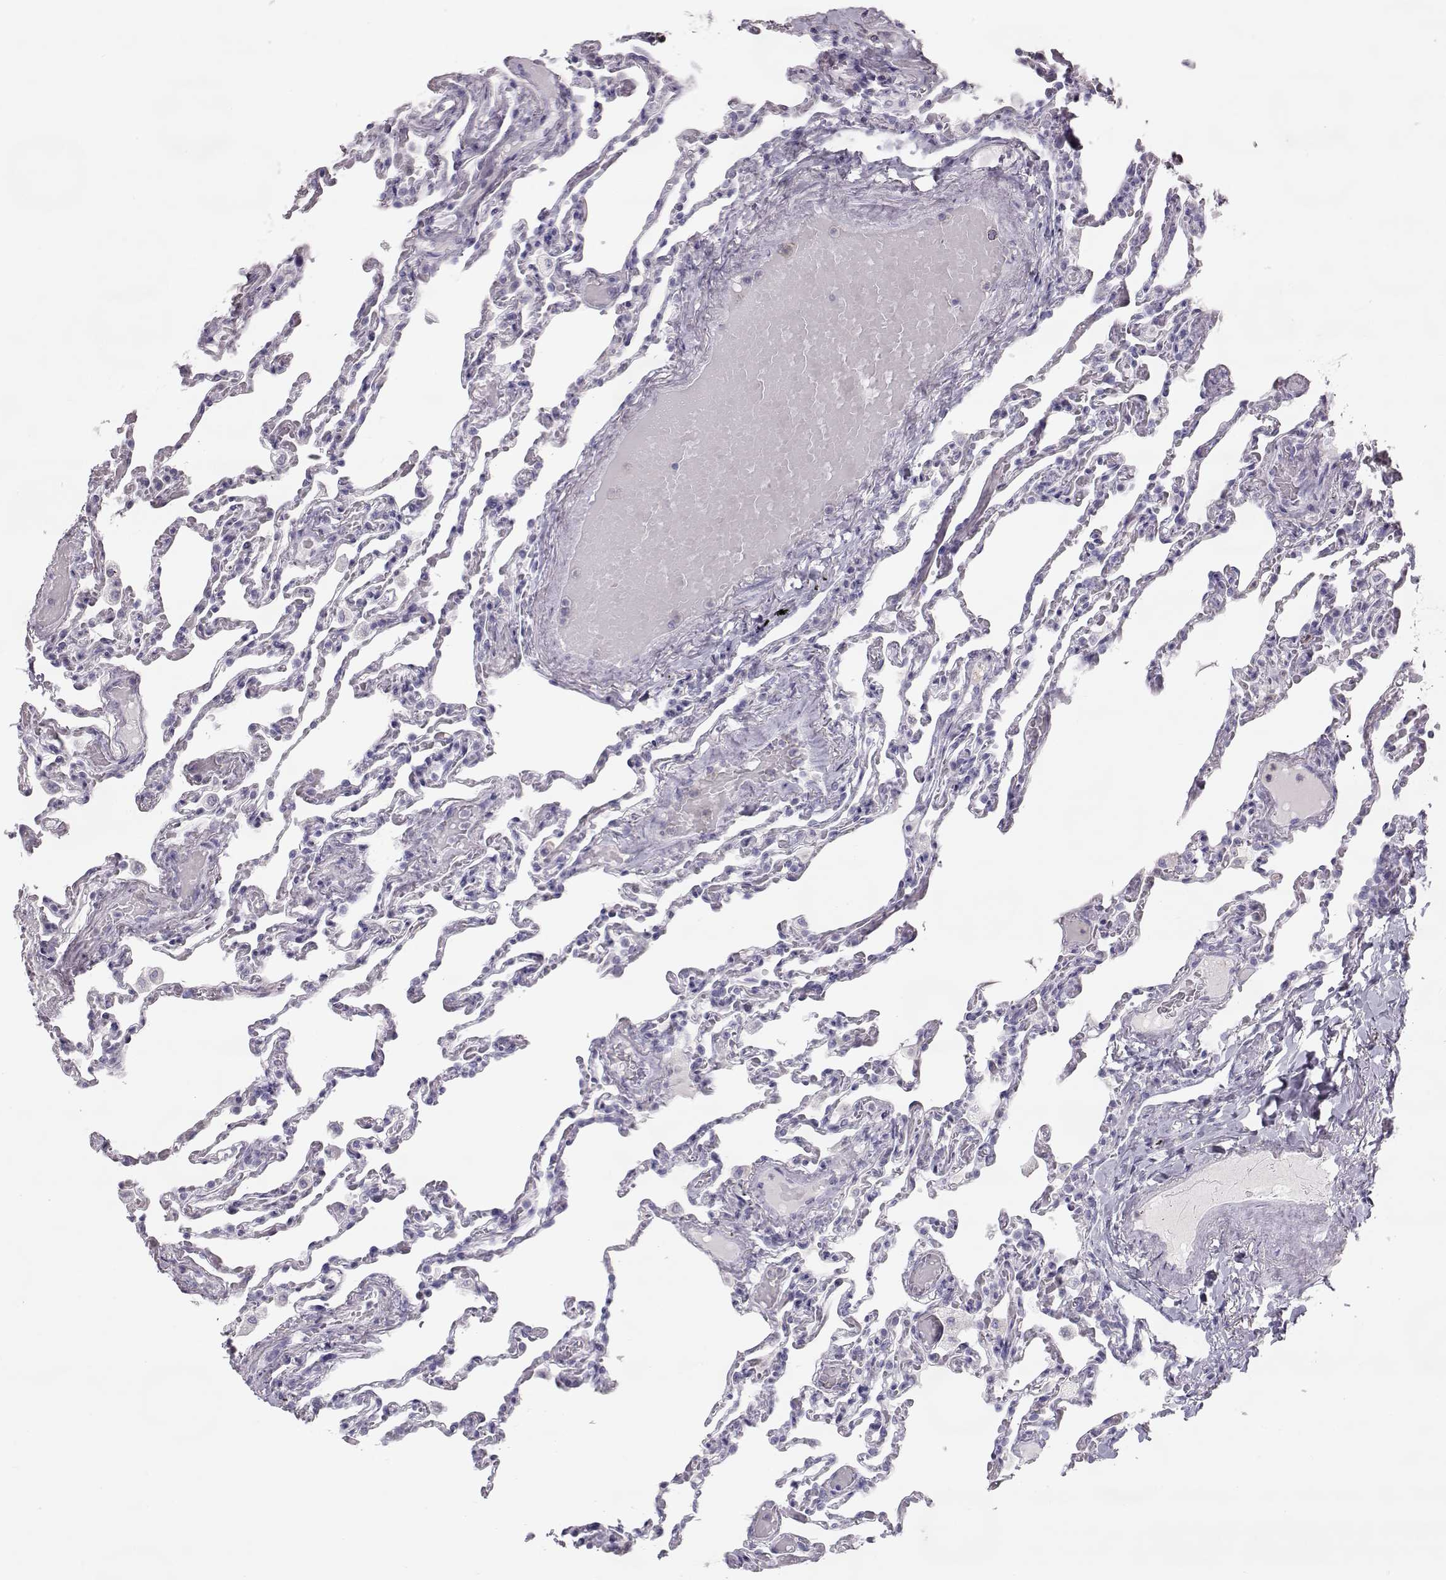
{"staining": {"intensity": "negative", "quantity": "none", "location": "none"}, "tissue": "lung", "cell_type": "Alveolar cells", "image_type": "normal", "snomed": [{"axis": "morphology", "description": "Normal tissue, NOS"}, {"axis": "topography", "description": "Lung"}], "caption": "DAB (3,3'-diaminobenzidine) immunohistochemical staining of unremarkable lung shows no significant positivity in alveolar cells.", "gene": "MIP", "patient": {"sex": "female", "age": 43}}